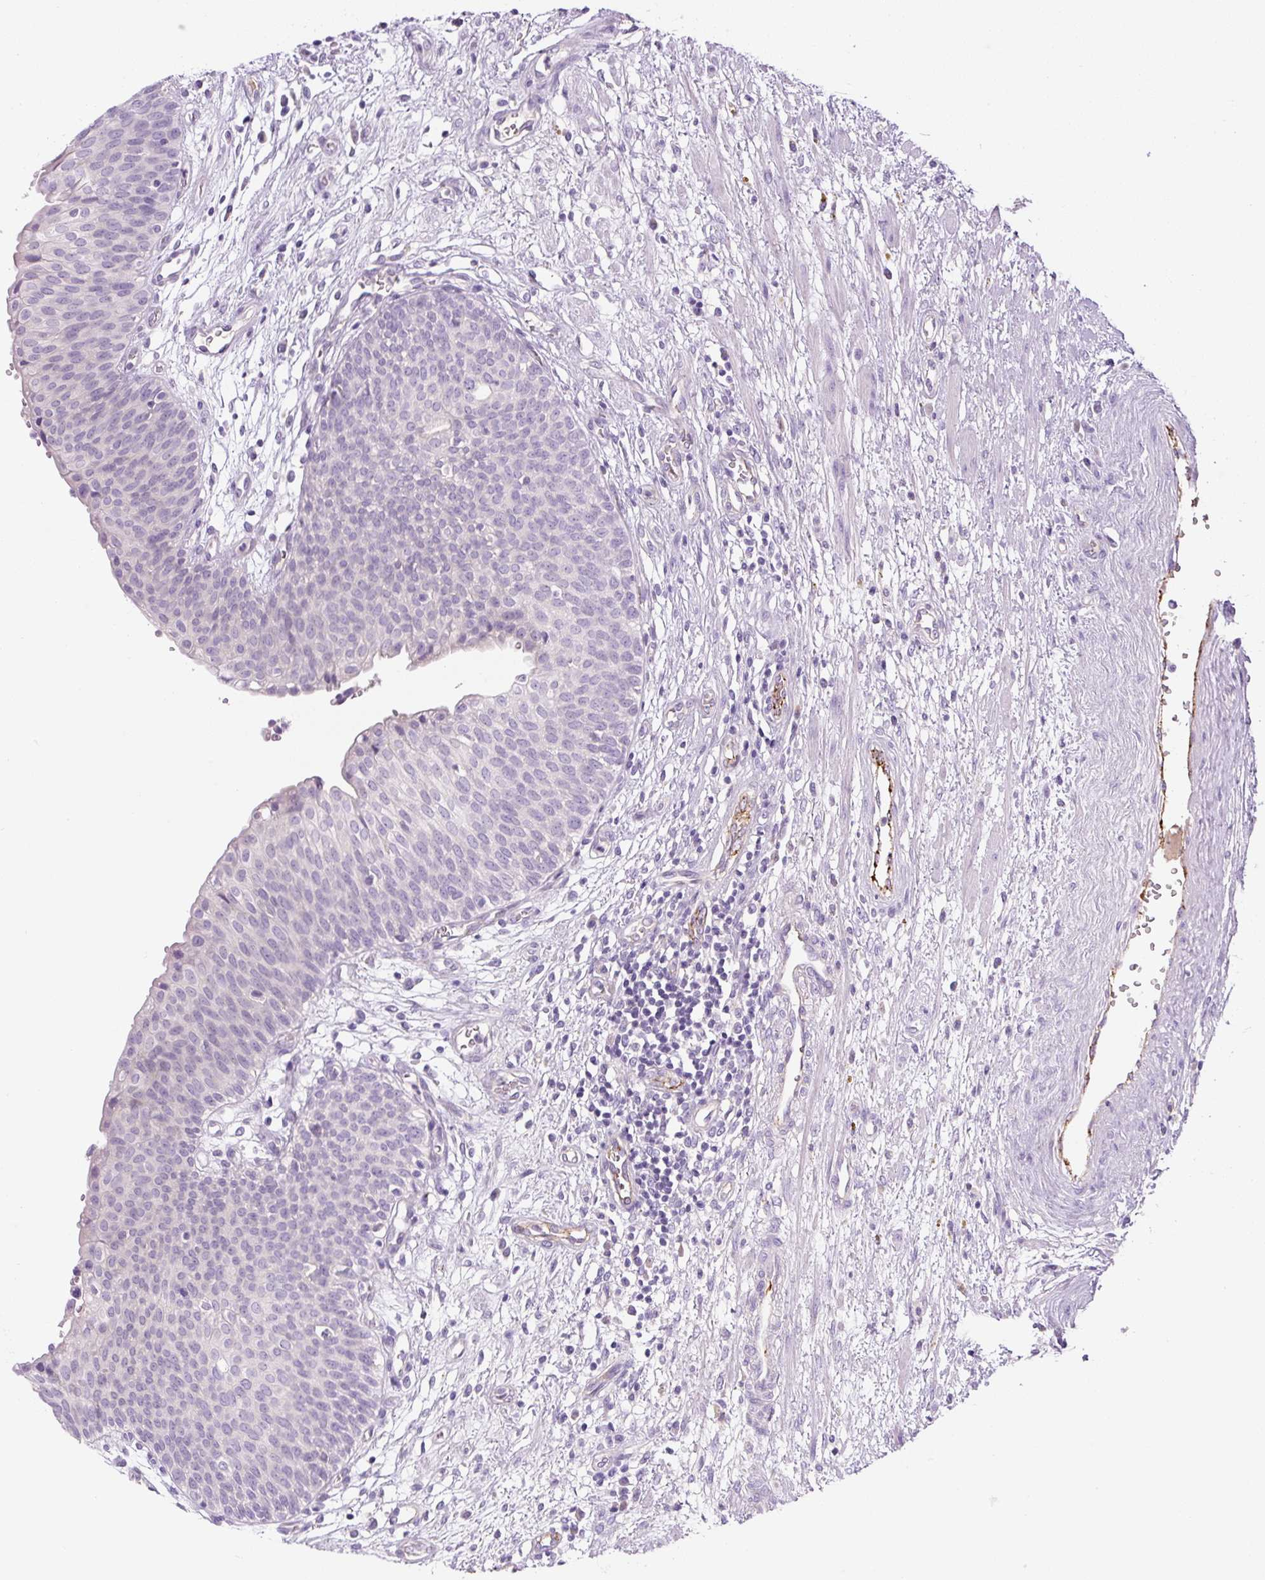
{"staining": {"intensity": "negative", "quantity": "none", "location": "none"}, "tissue": "urinary bladder", "cell_type": "Urothelial cells", "image_type": "normal", "snomed": [{"axis": "morphology", "description": "Normal tissue, NOS"}, {"axis": "topography", "description": "Urinary bladder"}], "caption": "This is an immunohistochemistry micrograph of benign human urinary bladder. There is no expression in urothelial cells.", "gene": "RSPO4", "patient": {"sex": "male", "age": 55}}